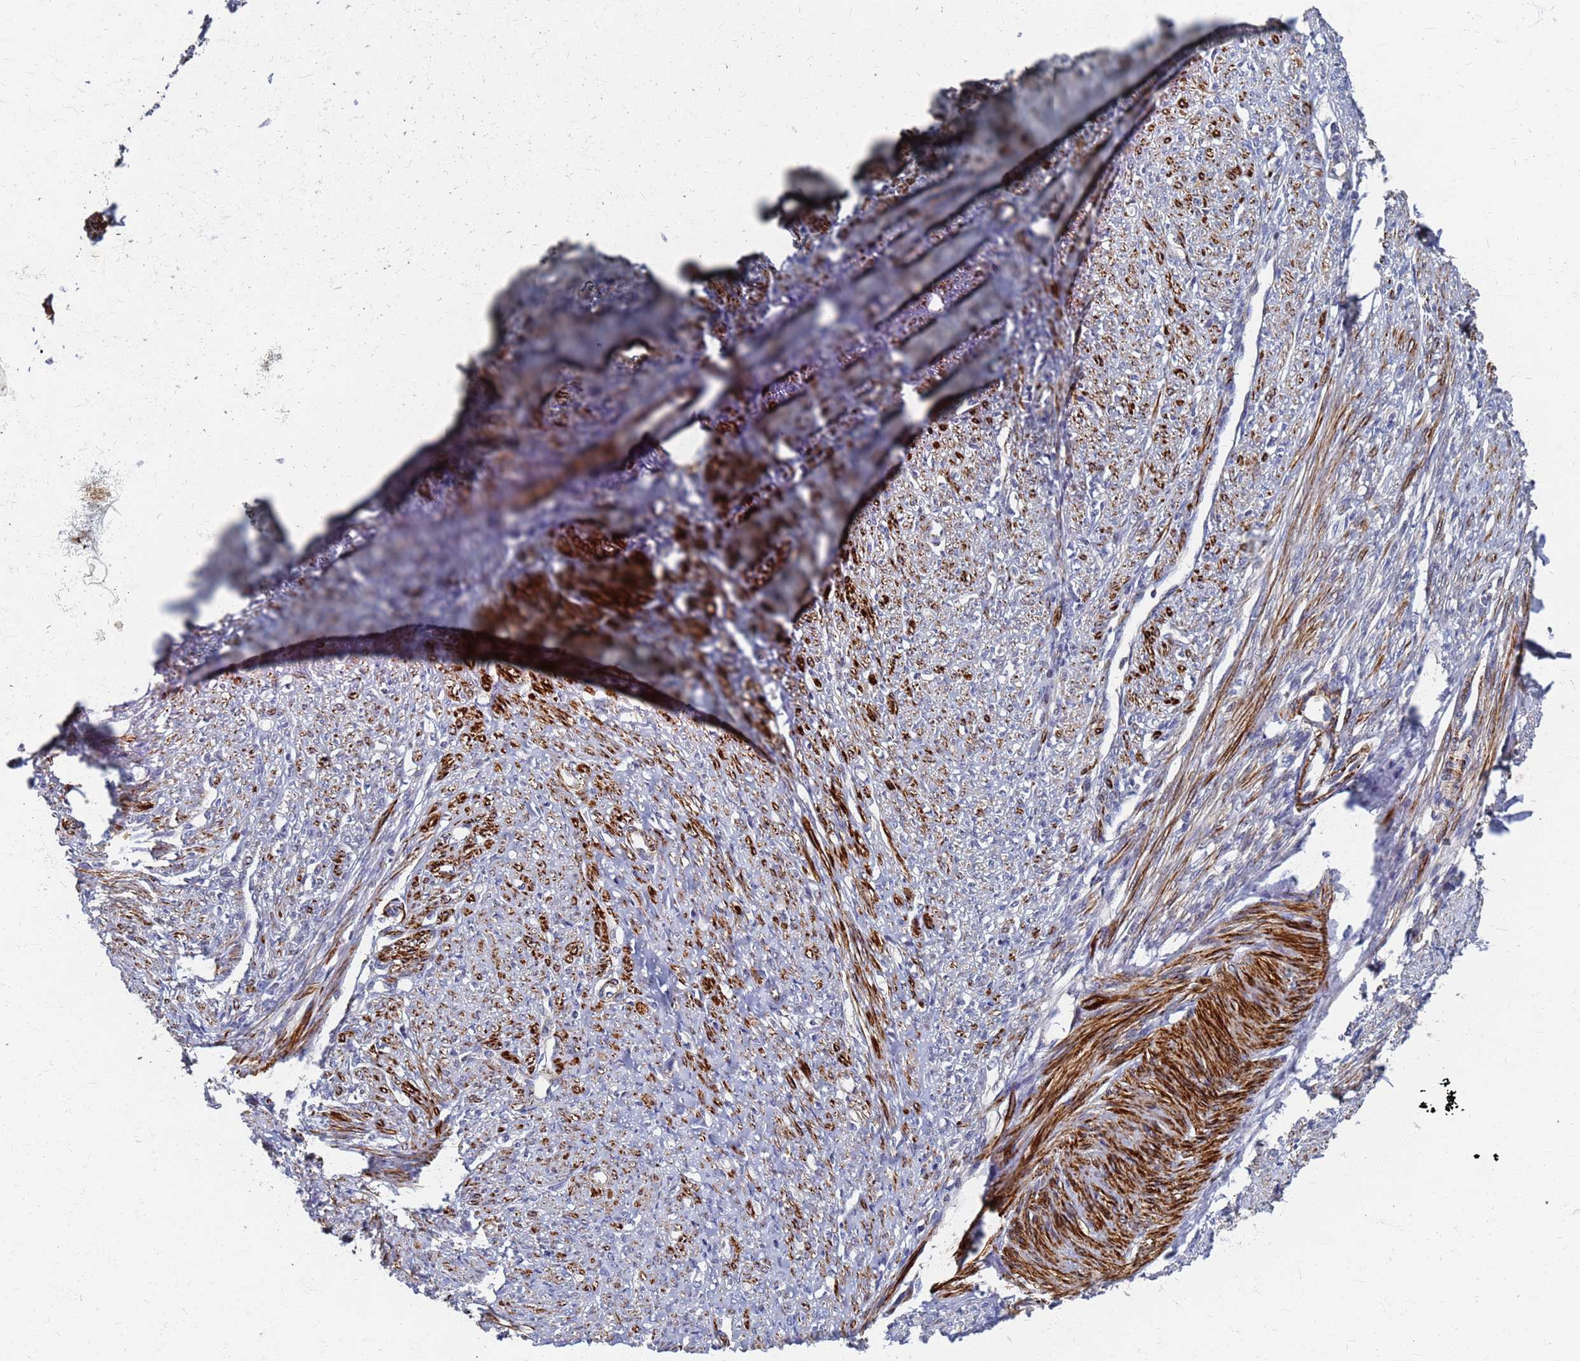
{"staining": {"intensity": "strong", "quantity": ">75%", "location": "cytoplasmic/membranous"}, "tissue": "smooth muscle", "cell_type": "Smooth muscle cells", "image_type": "normal", "snomed": [{"axis": "morphology", "description": "Normal tissue, NOS"}, {"axis": "topography", "description": "Smooth muscle"}, {"axis": "topography", "description": "Uterus"}], "caption": "A brown stain labels strong cytoplasmic/membranous positivity of a protein in smooth muscle cells of benign human smooth muscle.", "gene": "ATPAF1", "patient": {"sex": "female", "age": 59}}